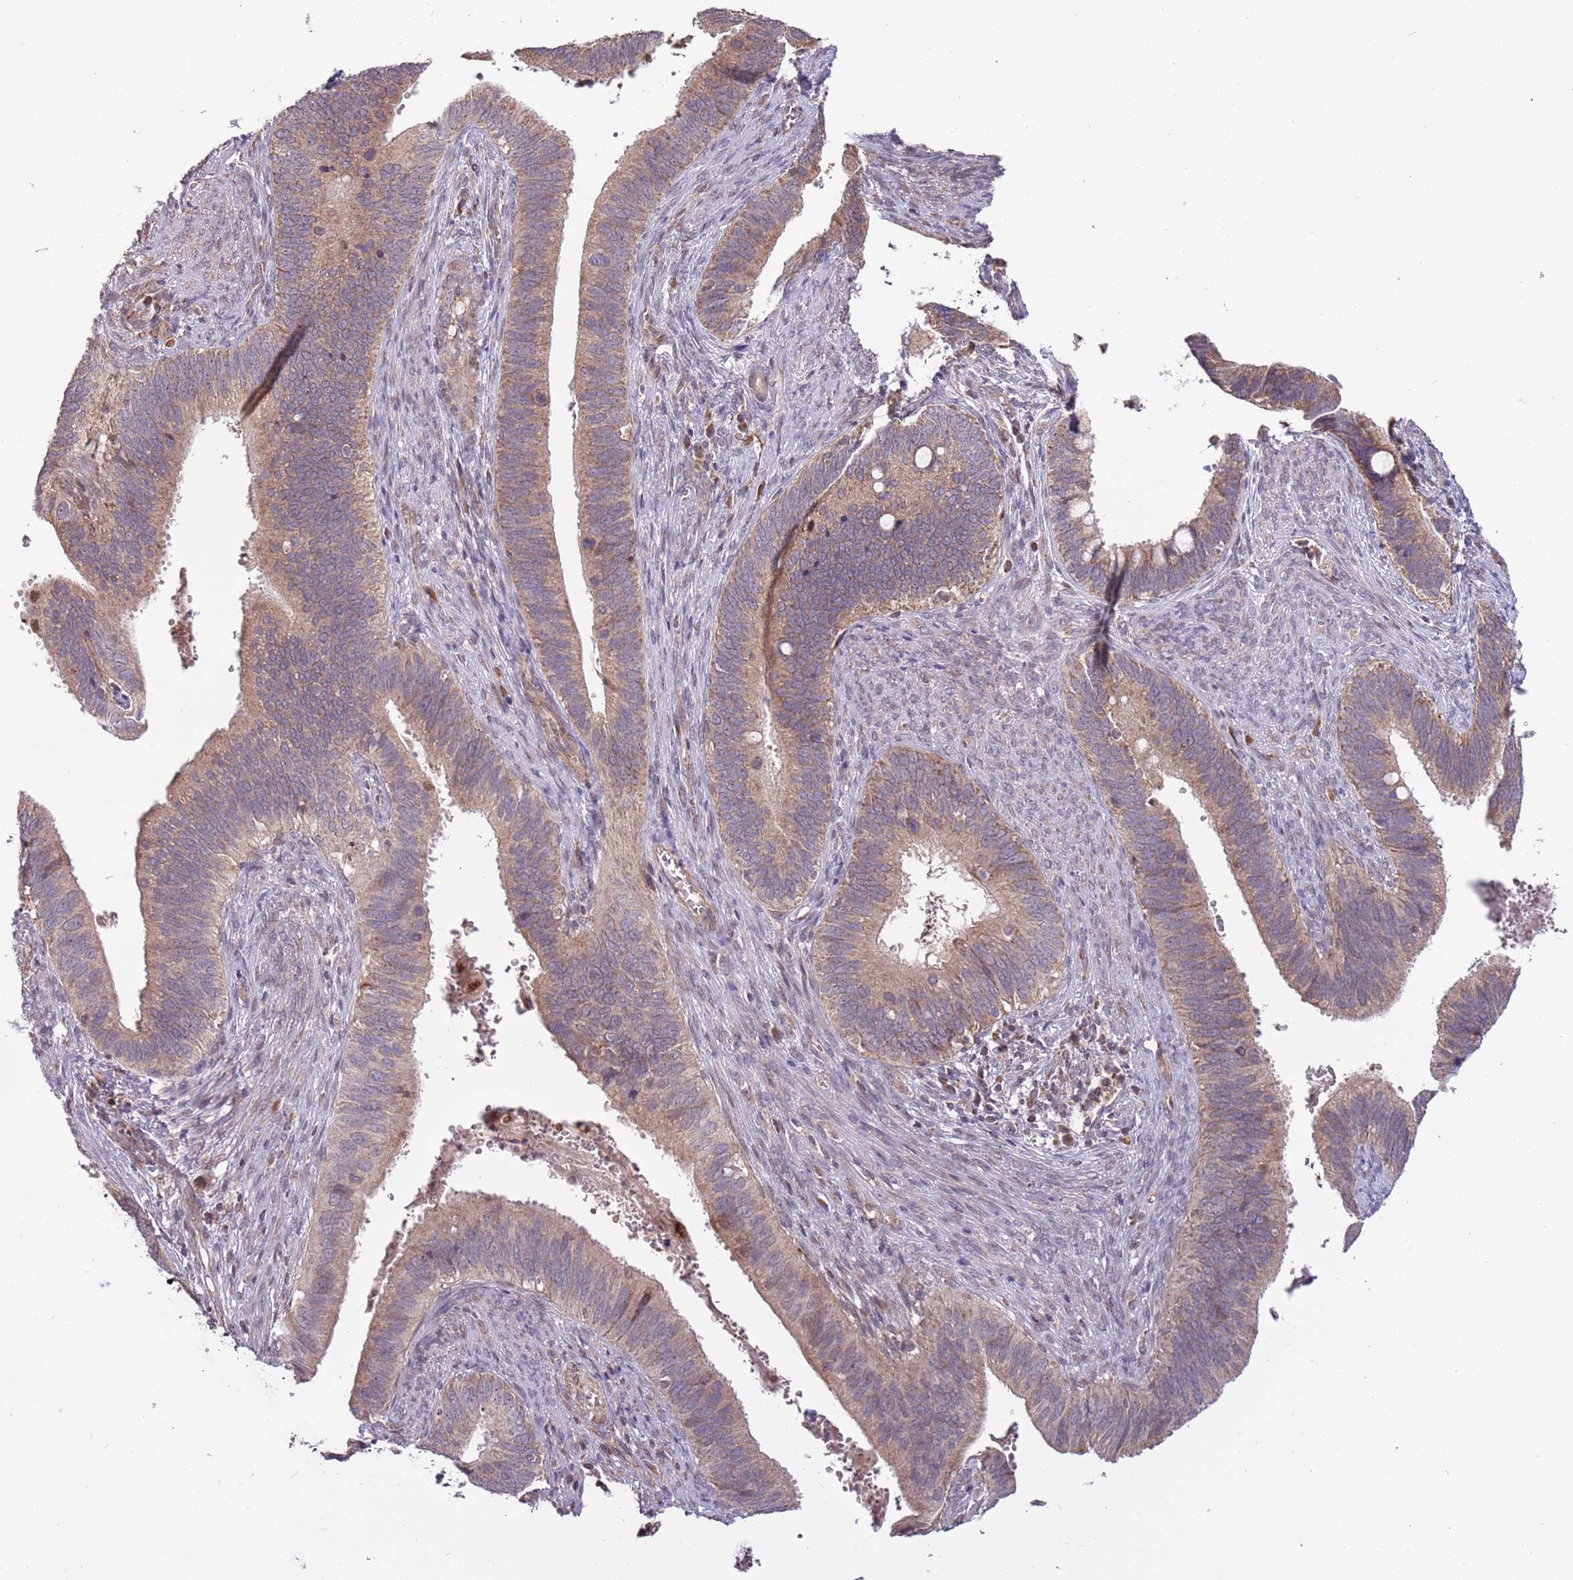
{"staining": {"intensity": "moderate", "quantity": "<25%", "location": "cytoplasmic/membranous,nuclear"}, "tissue": "cervical cancer", "cell_type": "Tumor cells", "image_type": "cancer", "snomed": [{"axis": "morphology", "description": "Adenocarcinoma, NOS"}, {"axis": "topography", "description": "Cervix"}], "caption": "High-magnification brightfield microscopy of cervical adenocarcinoma stained with DAB (3,3'-diaminobenzidine) (brown) and counterstained with hematoxylin (blue). tumor cells exhibit moderate cytoplasmic/membranous and nuclear staining is seen in about<25% of cells.", "gene": "RNF181", "patient": {"sex": "female", "age": 42}}